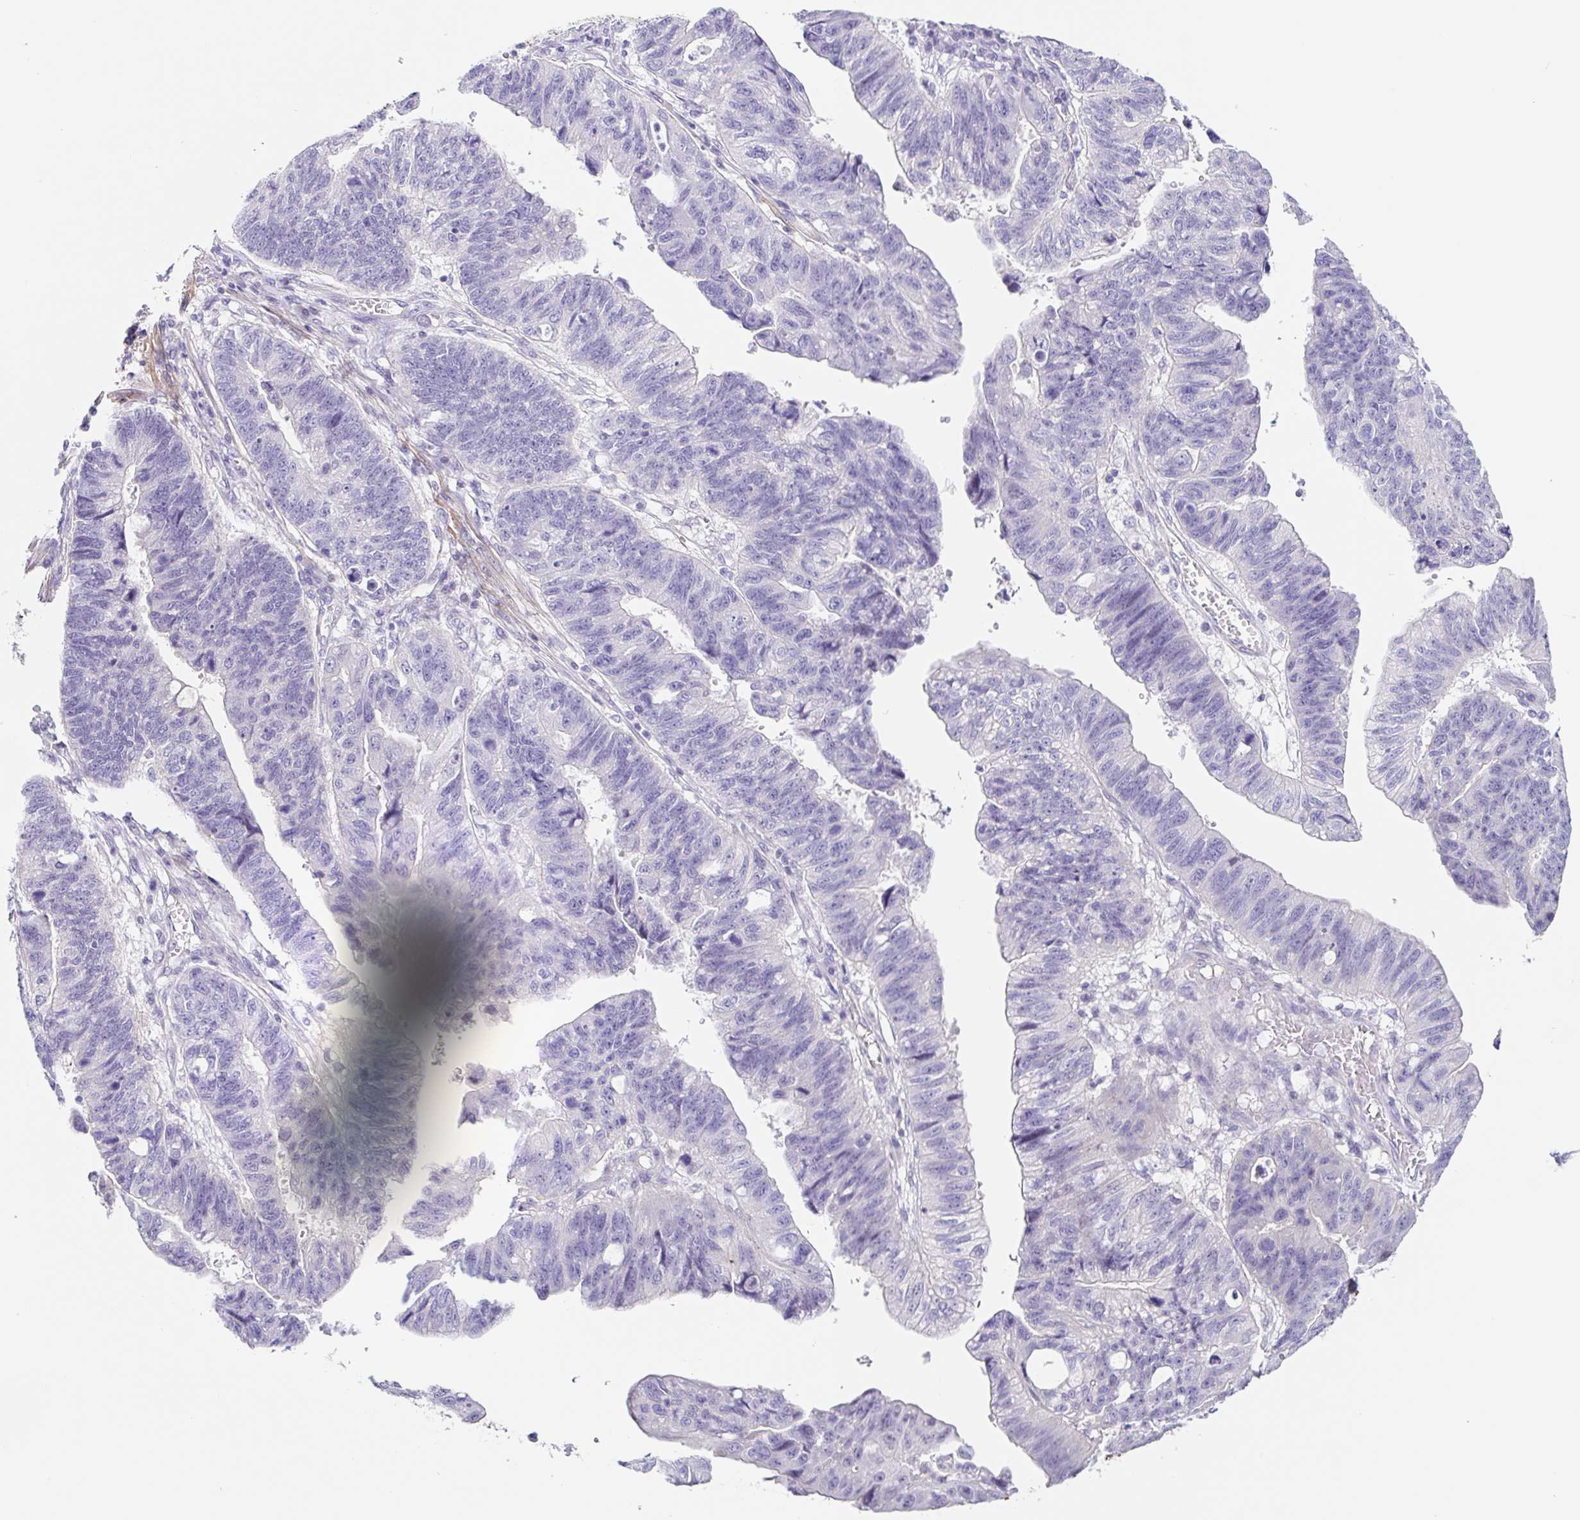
{"staining": {"intensity": "negative", "quantity": "none", "location": "none"}, "tissue": "stomach cancer", "cell_type": "Tumor cells", "image_type": "cancer", "snomed": [{"axis": "morphology", "description": "Adenocarcinoma, NOS"}, {"axis": "topography", "description": "Stomach"}], "caption": "Immunohistochemistry (IHC) photomicrograph of human stomach adenocarcinoma stained for a protein (brown), which exhibits no positivity in tumor cells.", "gene": "DCAF17", "patient": {"sex": "male", "age": 59}}